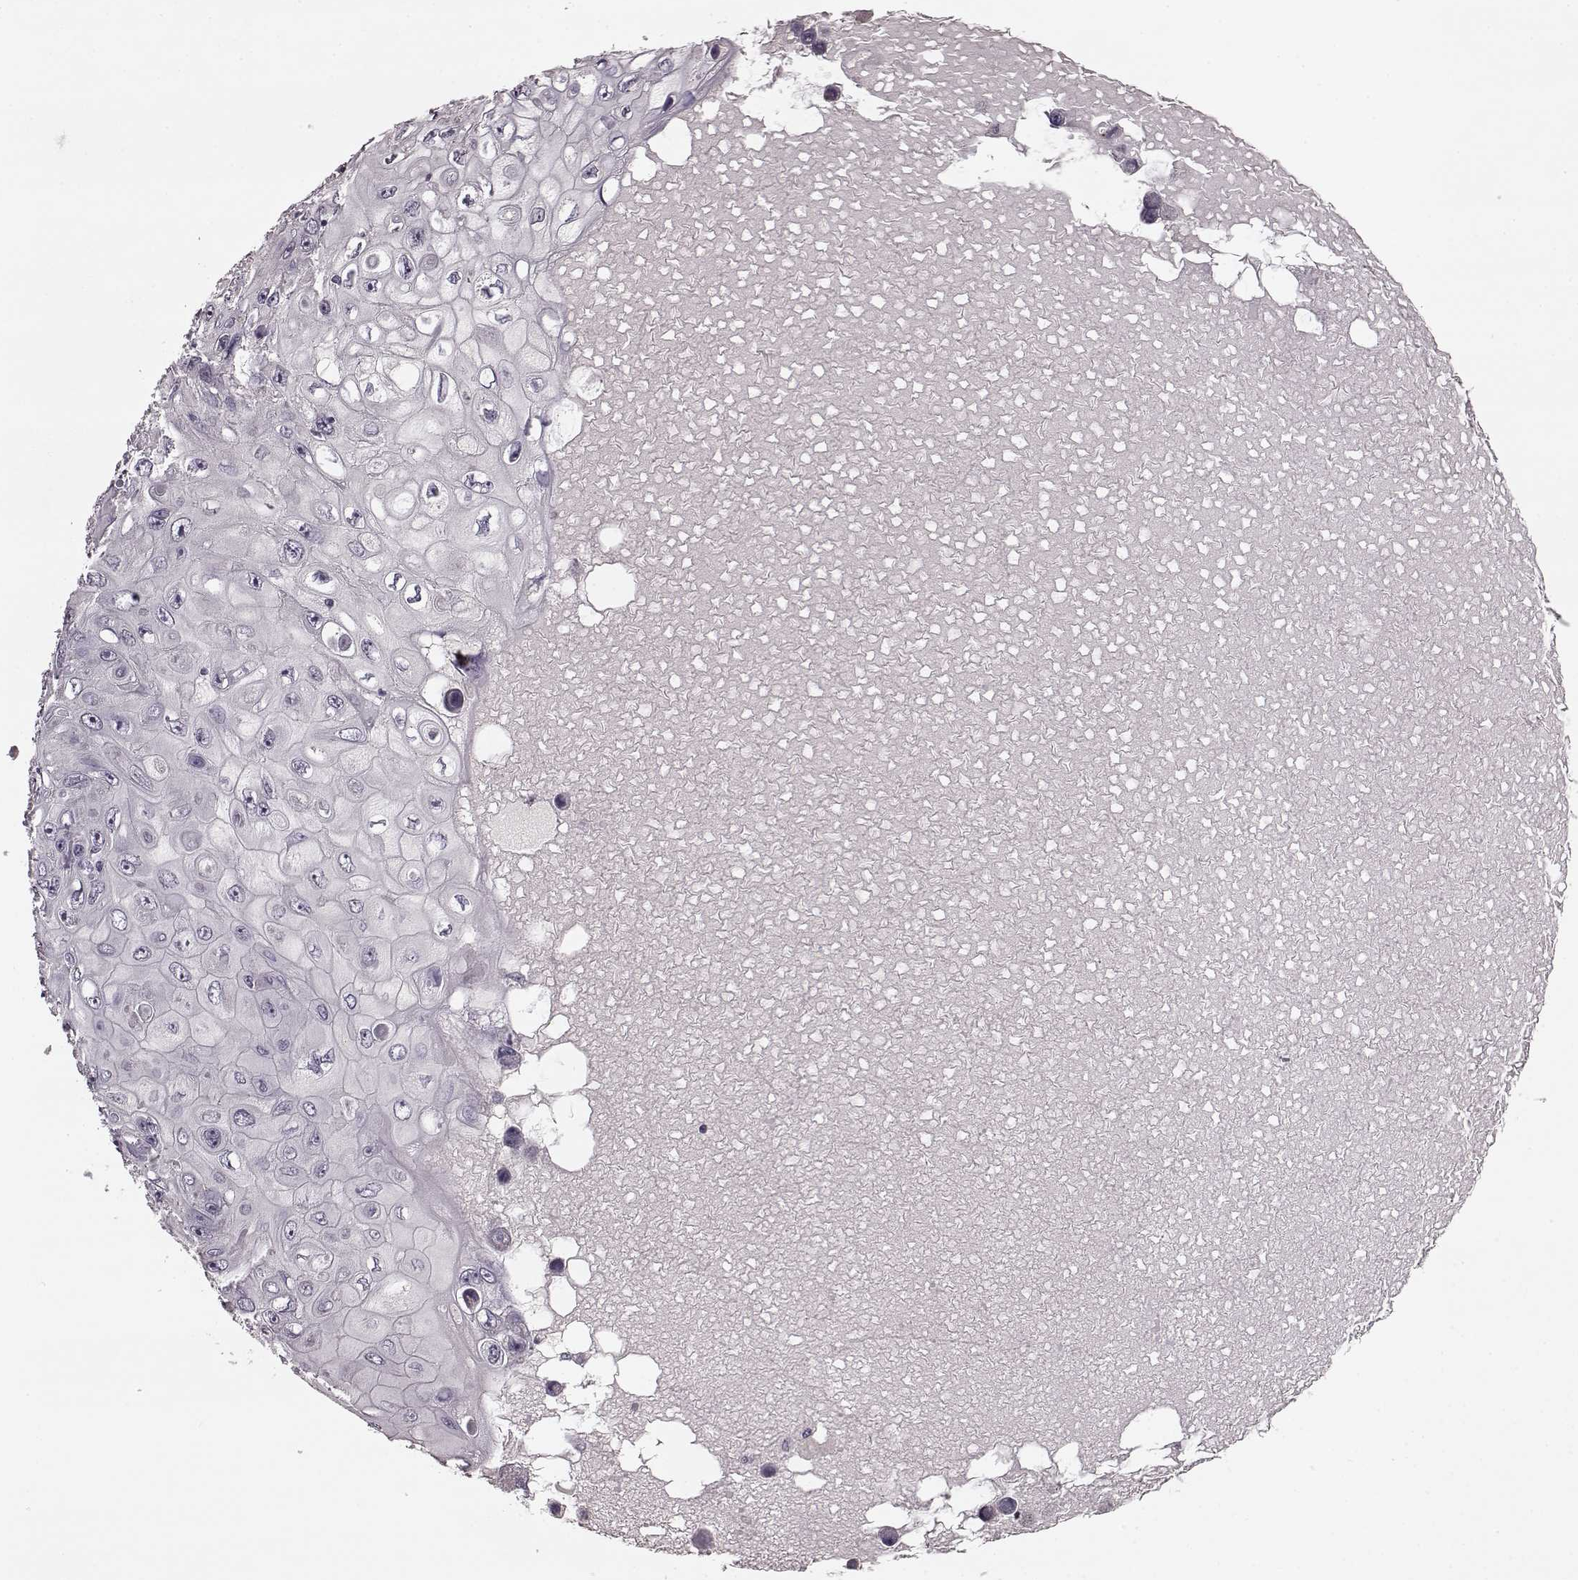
{"staining": {"intensity": "negative", "quantity": "none", "location": "none"}, "tissue": "skin cancer", "cell_type": "Tumor cells", "image_type": "cancer", "snomed": [{"axis": "morphology", "description": "Squamous cell carcinoma, NOS"}, {"axis": "topography", "description": "Skin"}], "caption": "Immunohistochemistry photomicrograph of skin cancer stained for a protein (brown), which shows no staining in tumor cells.", "gene": "SLC52A3", "patient": {"sex": "male", "age": 82}}